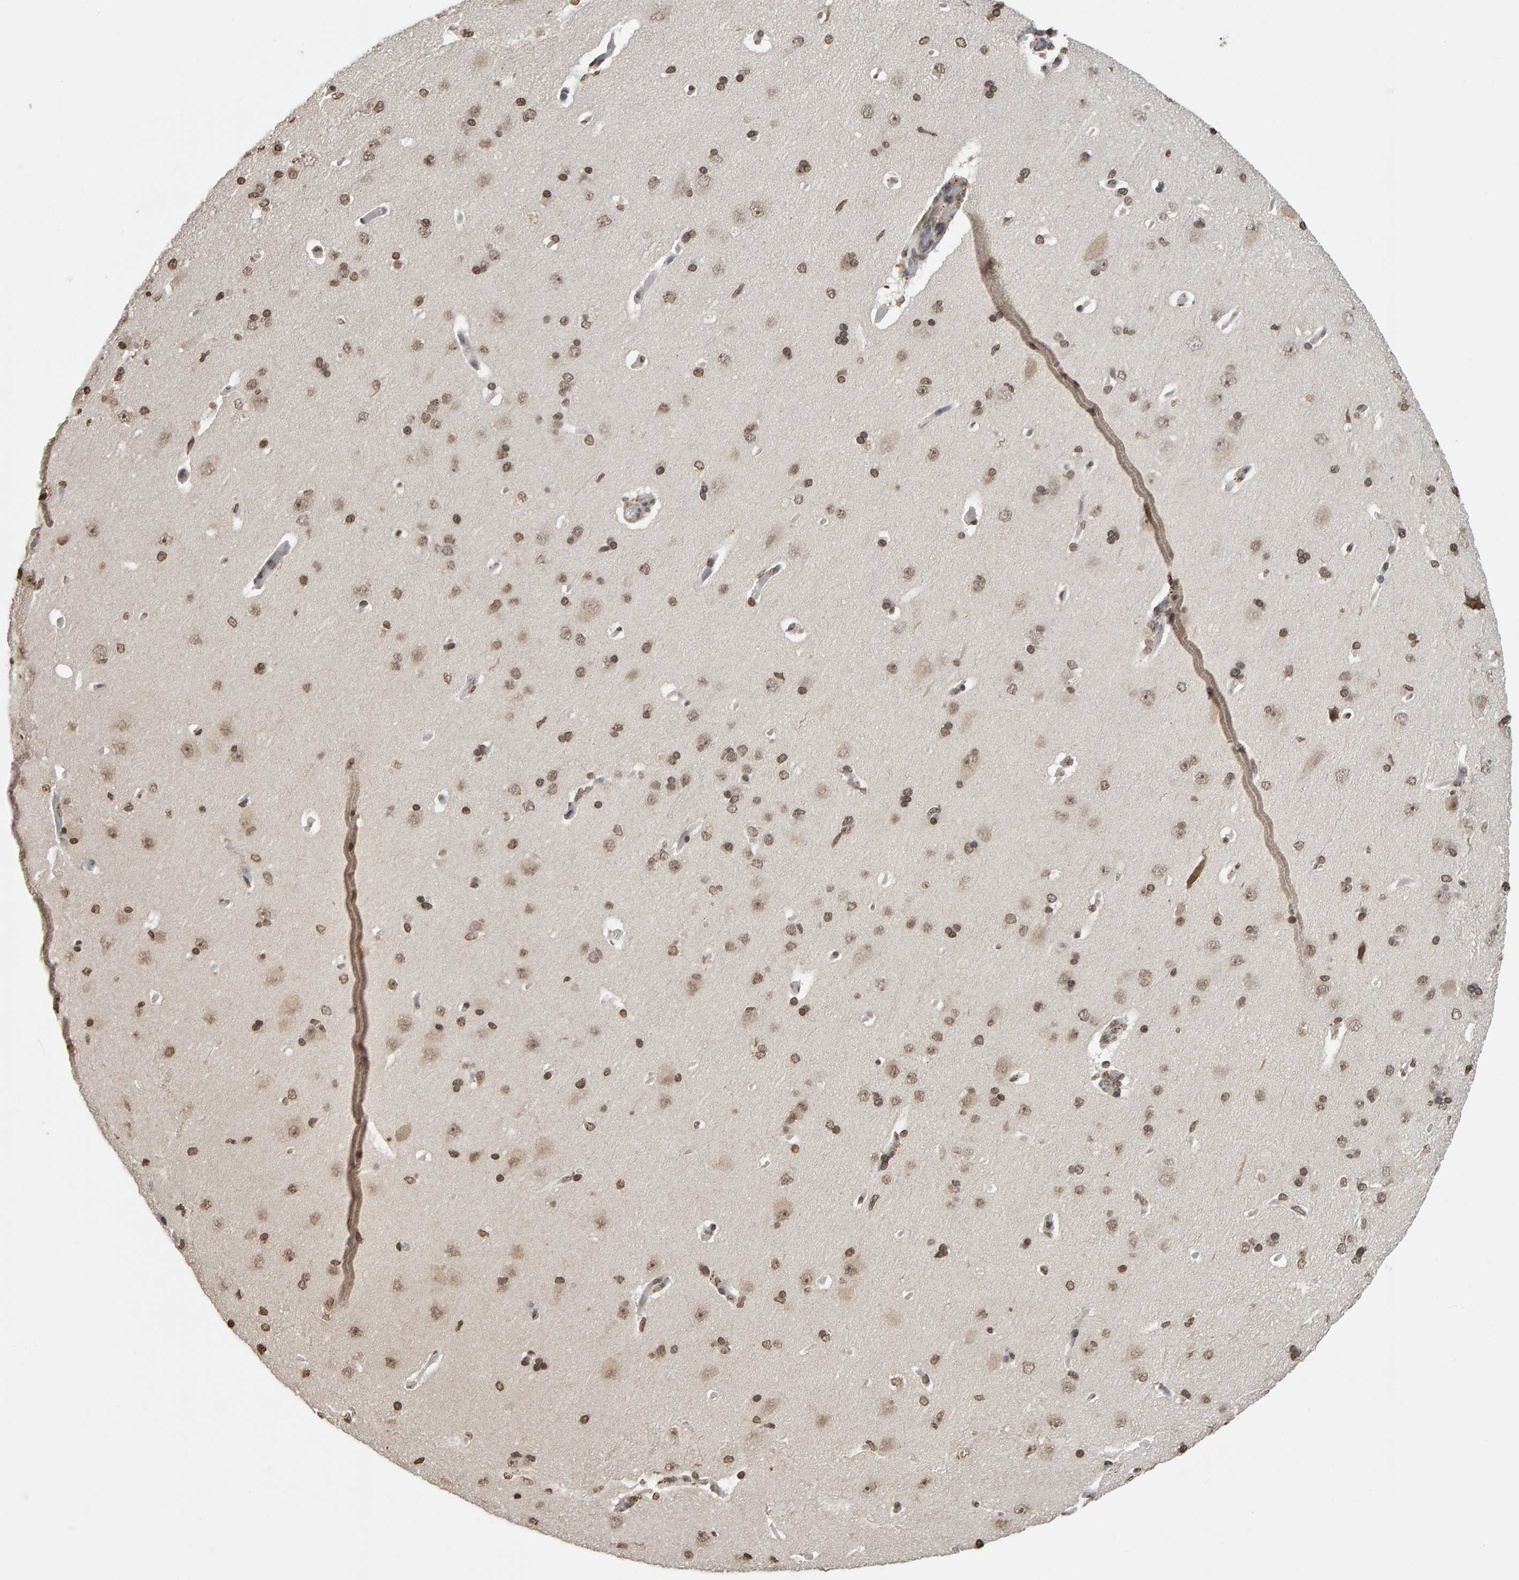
{"staining": {"intensity": "weak", "quantity": ">75%", "location": "nuclear"}, "tissue": "cerebral cortex", "cell_type": "Endothelial cells", "image_type": "normal", "snomed": [{"axis": "morphology", "description": "Normal tissue, NOS"}, {"axis": "topography", "description": "Cerebral cortex"}], "caption": "Benign cerebral cortex was stained to show a protein in brown. There is low levels of weak nuclear positivity in approximately >75% of endothelial cells. (brown staining indicates protein expression, while blue staining denotes nuclei).", "gene": "AFF4", "patient": {"sex": "male", "age": 62}}